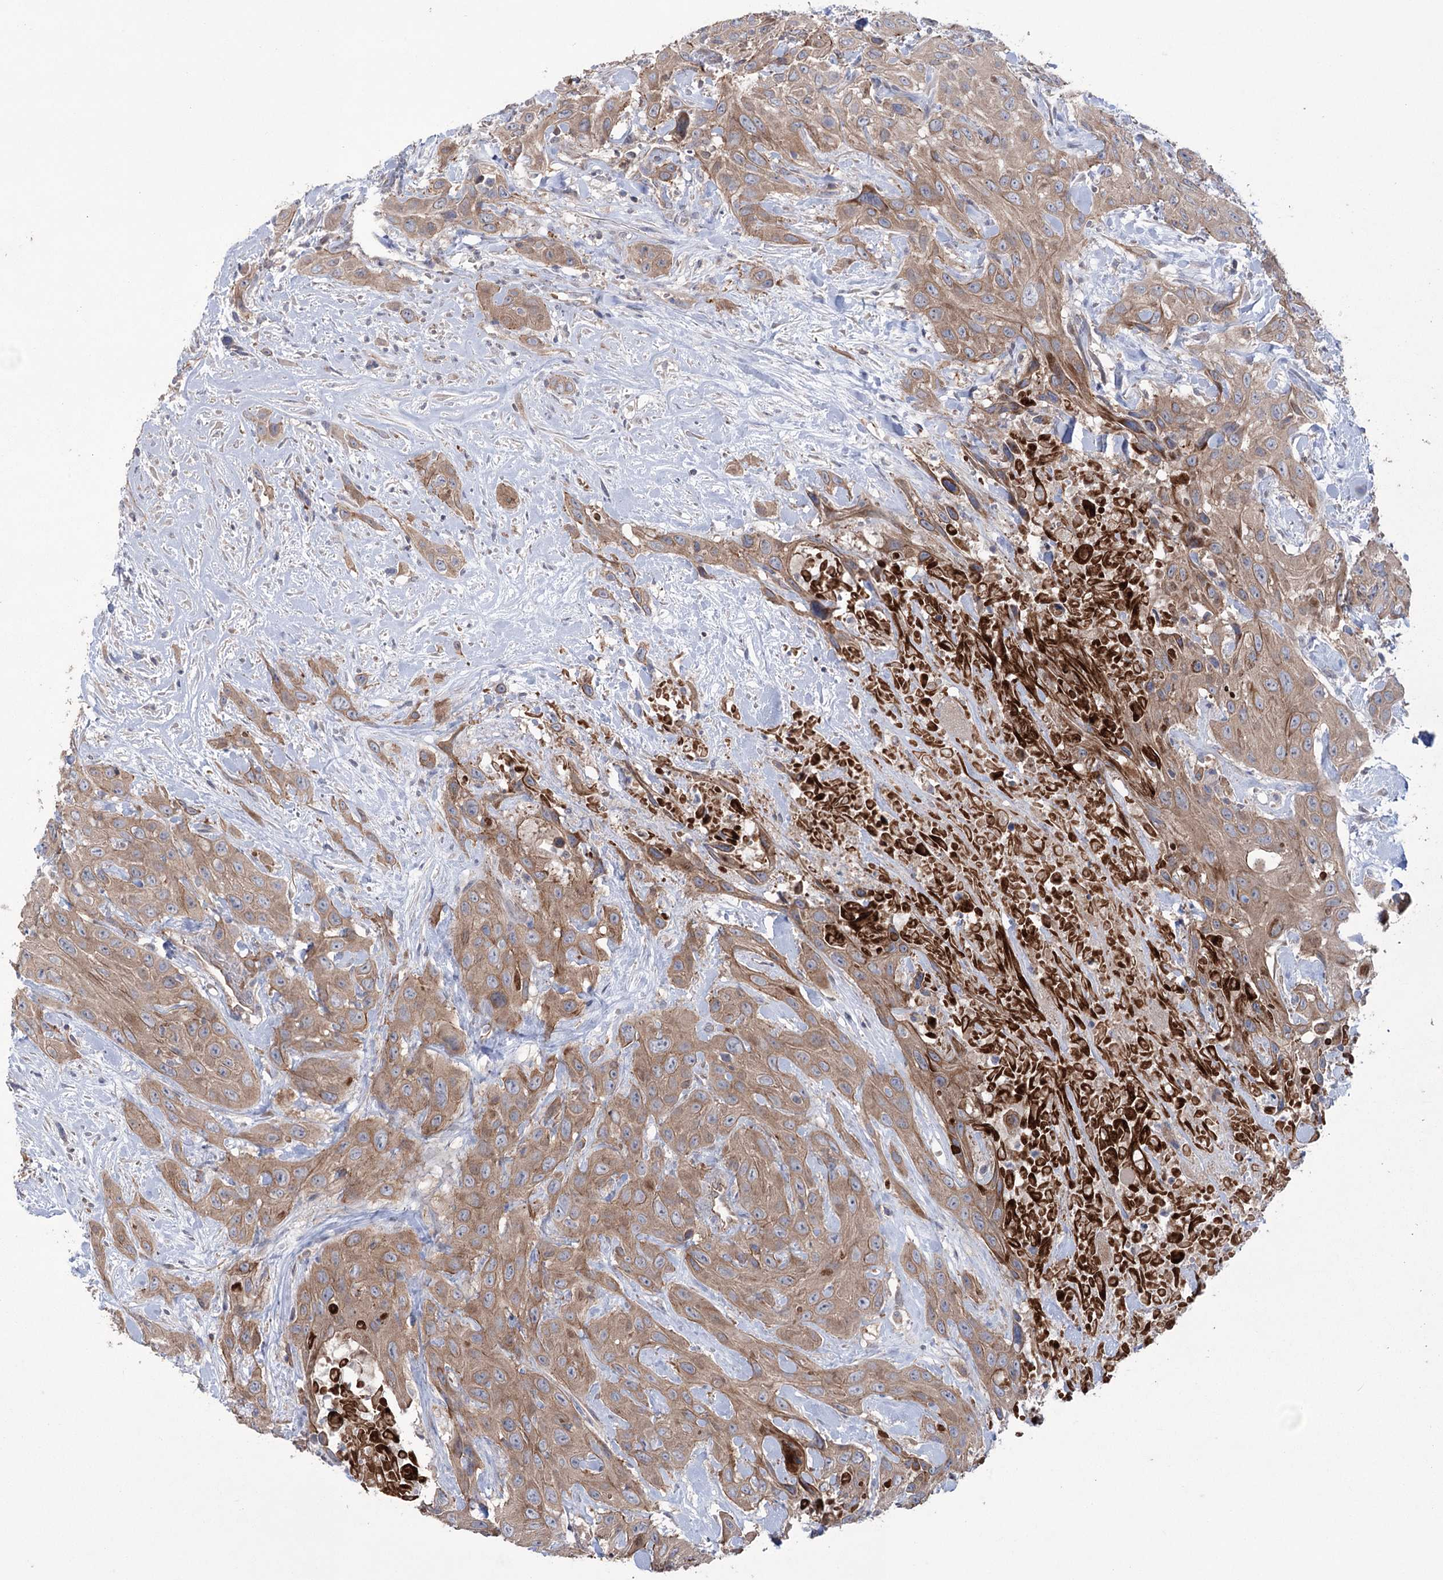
{"staining": {"intensity": "moderate", "quantity": ">75%", "location": "cytoplasmic/membranous"}, "tissue": "head and neck cancer", "cell_type": "Tumor cells", "image_type": "cancer", "snomed": [{"axis": "morphology", "description": "Squamous cell carcinoma, NOS"}, {"axis": "topography", "description": "Head-Neck"}], "caption": "Moderate cytoplasmic/membranous protein positivity is seen in about >75% of tumor cells in head and neck cancer. The staining is performed using DAB (3,3'-diaminobenzidine) brown chromogen to label protein expression. The nuclei are counter-stained blue using hematoxylin.", "gene": "TRIM71", "patient": {"sex": "male", "age": 81}}